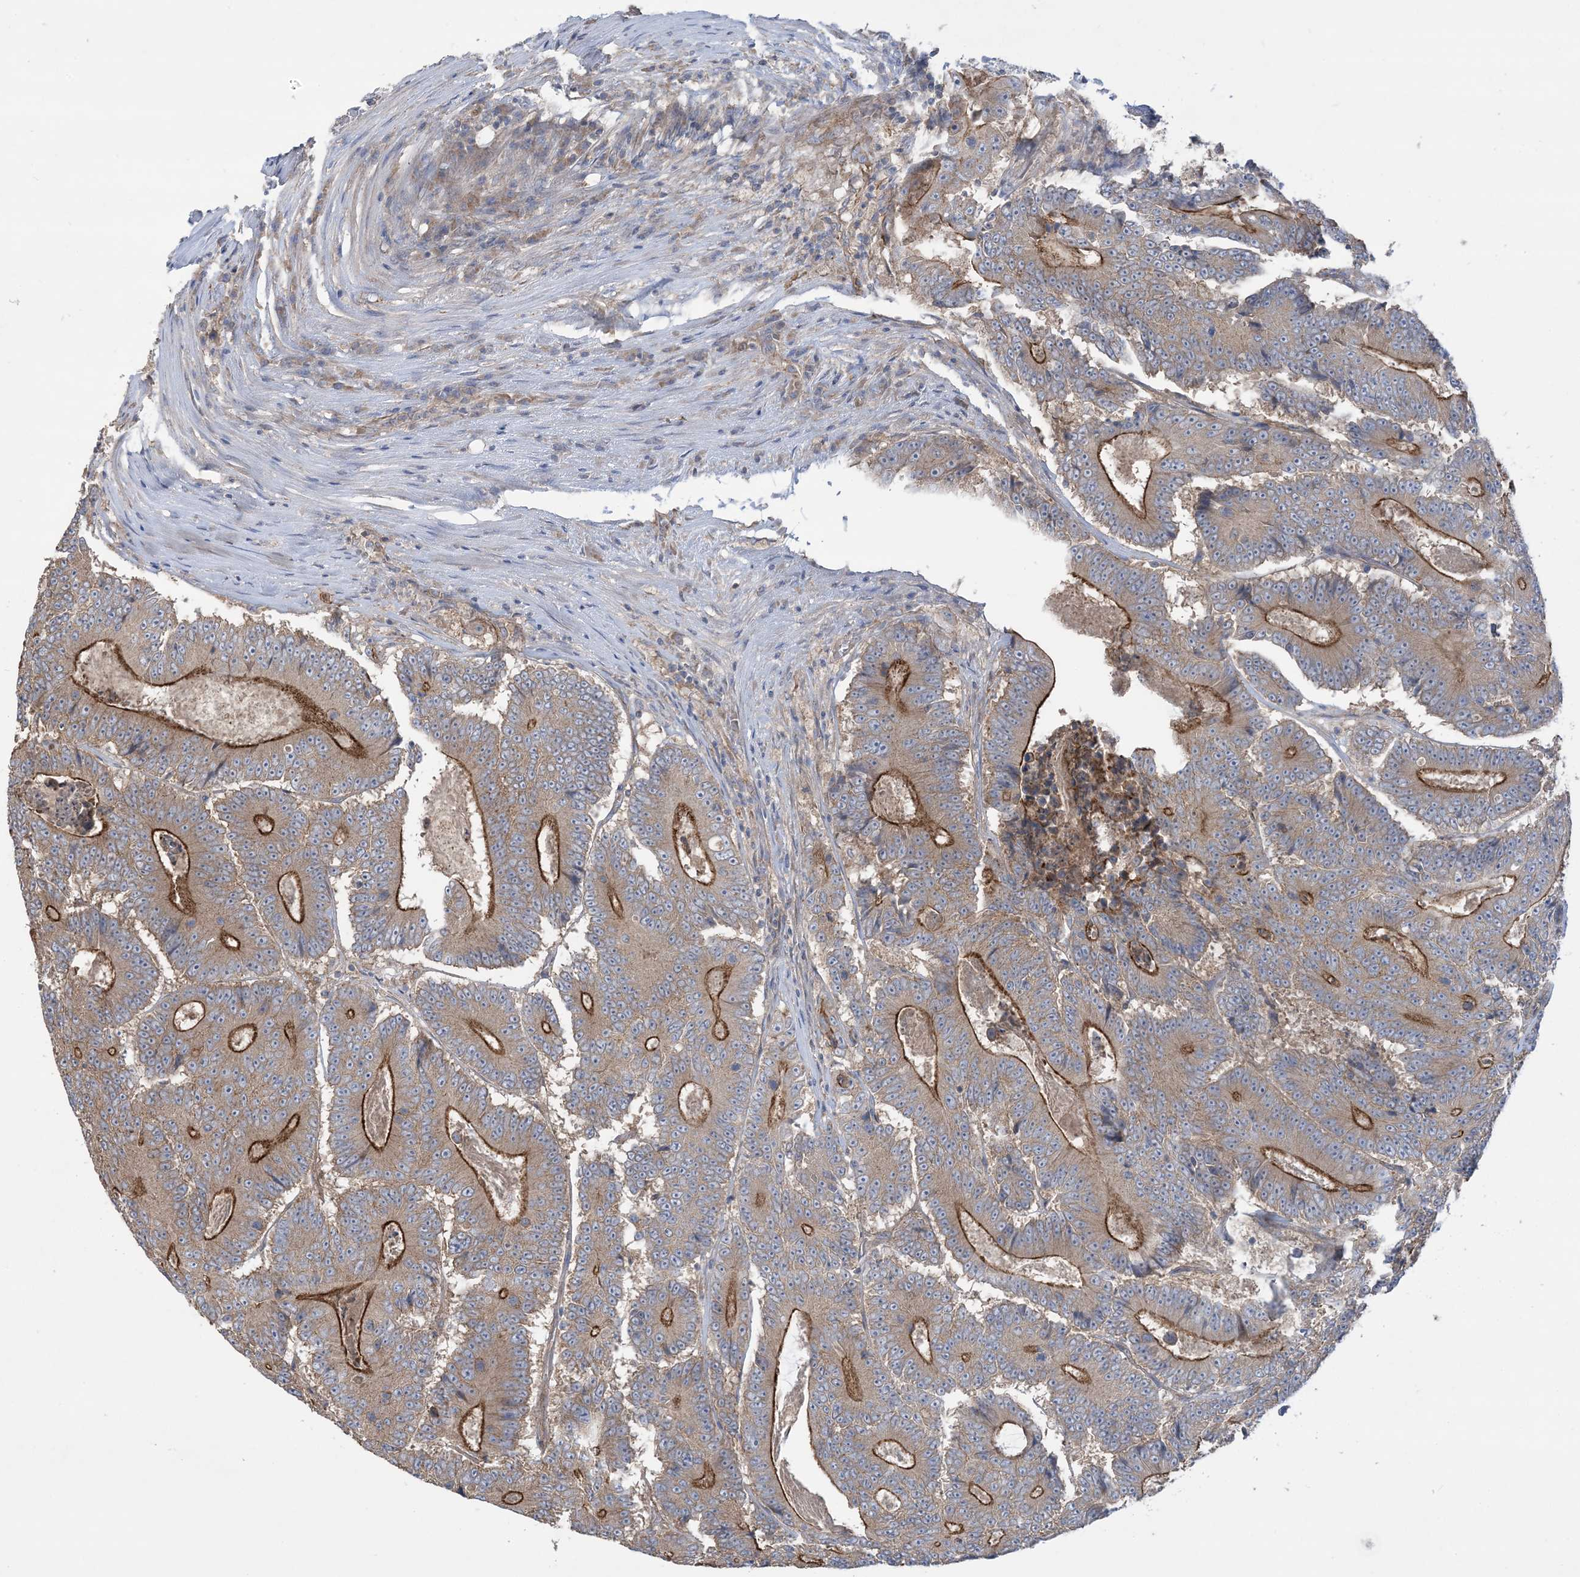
{"staining": {"intensity": "moderate", "quantity": "25%-75%", "location": "cytoplasmic/membranous"}, "tissue": "colorectal cancer", "cell_type": "Tumor cells", "image_type": "cancer", "snomed": [{"axis": "morphology", "description": "Adenocarcinoma, NOS"}, {"axis": "topography", "description": "Colon"}], "caption": "IHC staining of colorectal cancer (adenocarcinoma), which demonstrates medium levels of moderate cytoplasmic/membranous staining in about 25%-75% of tumor cells indicating moderate cytoplasmic/membranous protein positivity. The staining was performed using DAB (brown) for protein detection and nuclei were counterstained in hematoxylin (blue).", "gene": "CCNY", "patient": {"sex": "male", "age": 83}}